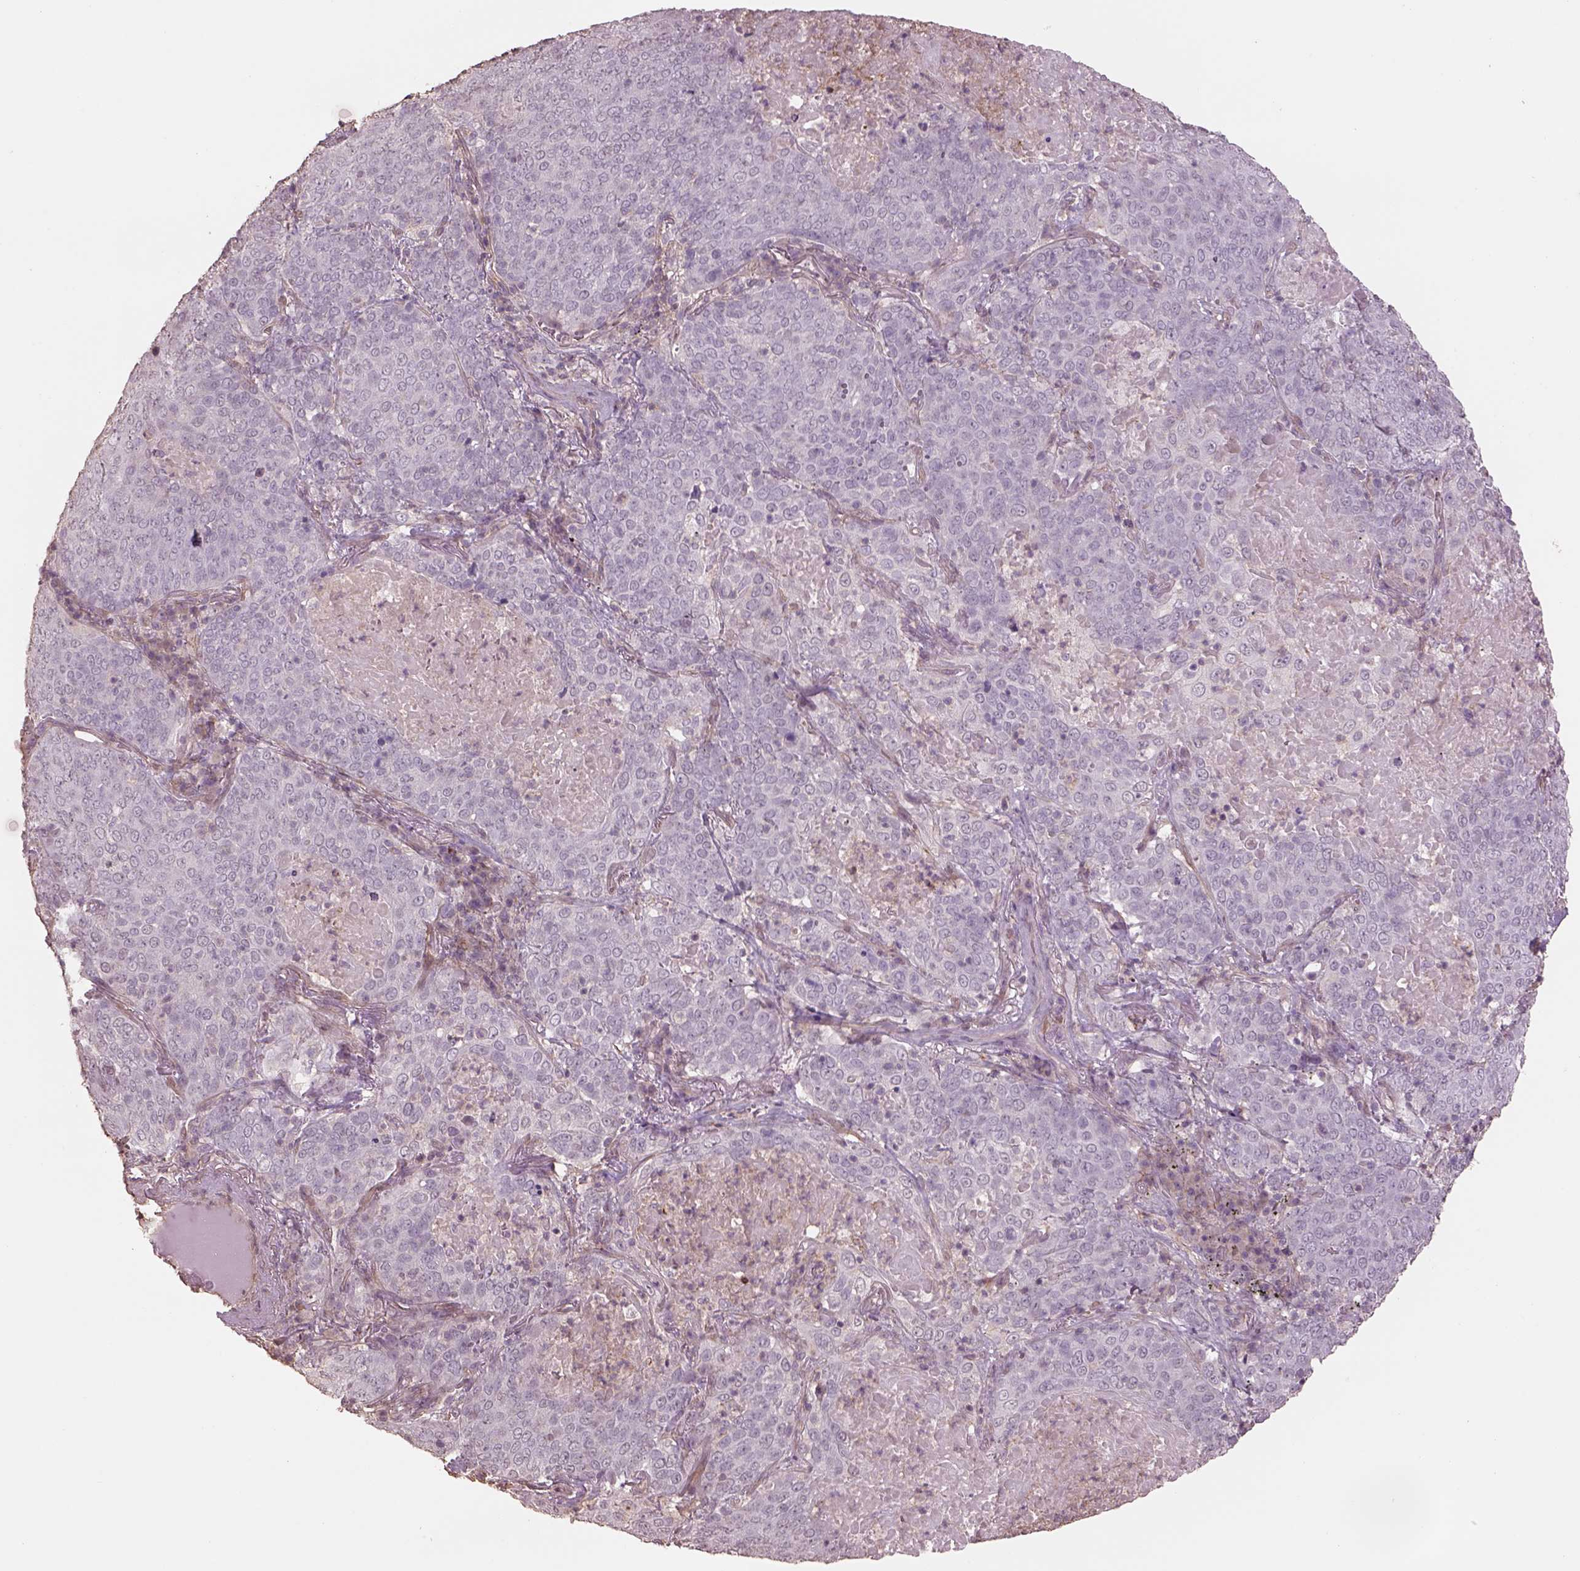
{"staining": {"intensity": "negative", "quantity": "none", "location": "none"}, "tissue": "lung cancer", "cell_type": "Tumor cells", "image_type": "cancer", "snomed": [{"axis": "morphology", "description": "Squamous cell carcinoma, NOS"}, {"axis": "topography", "description": "Lung"}], "caption": "High power microscopy micrograph of an immunohistochemistry (IHC) photomicrograph of lung squamous cell carcinoma, revealing no significant positivity in tumor cells.", "gene": "LIN7A", "patient": {"sex": "male", "age": 82}}